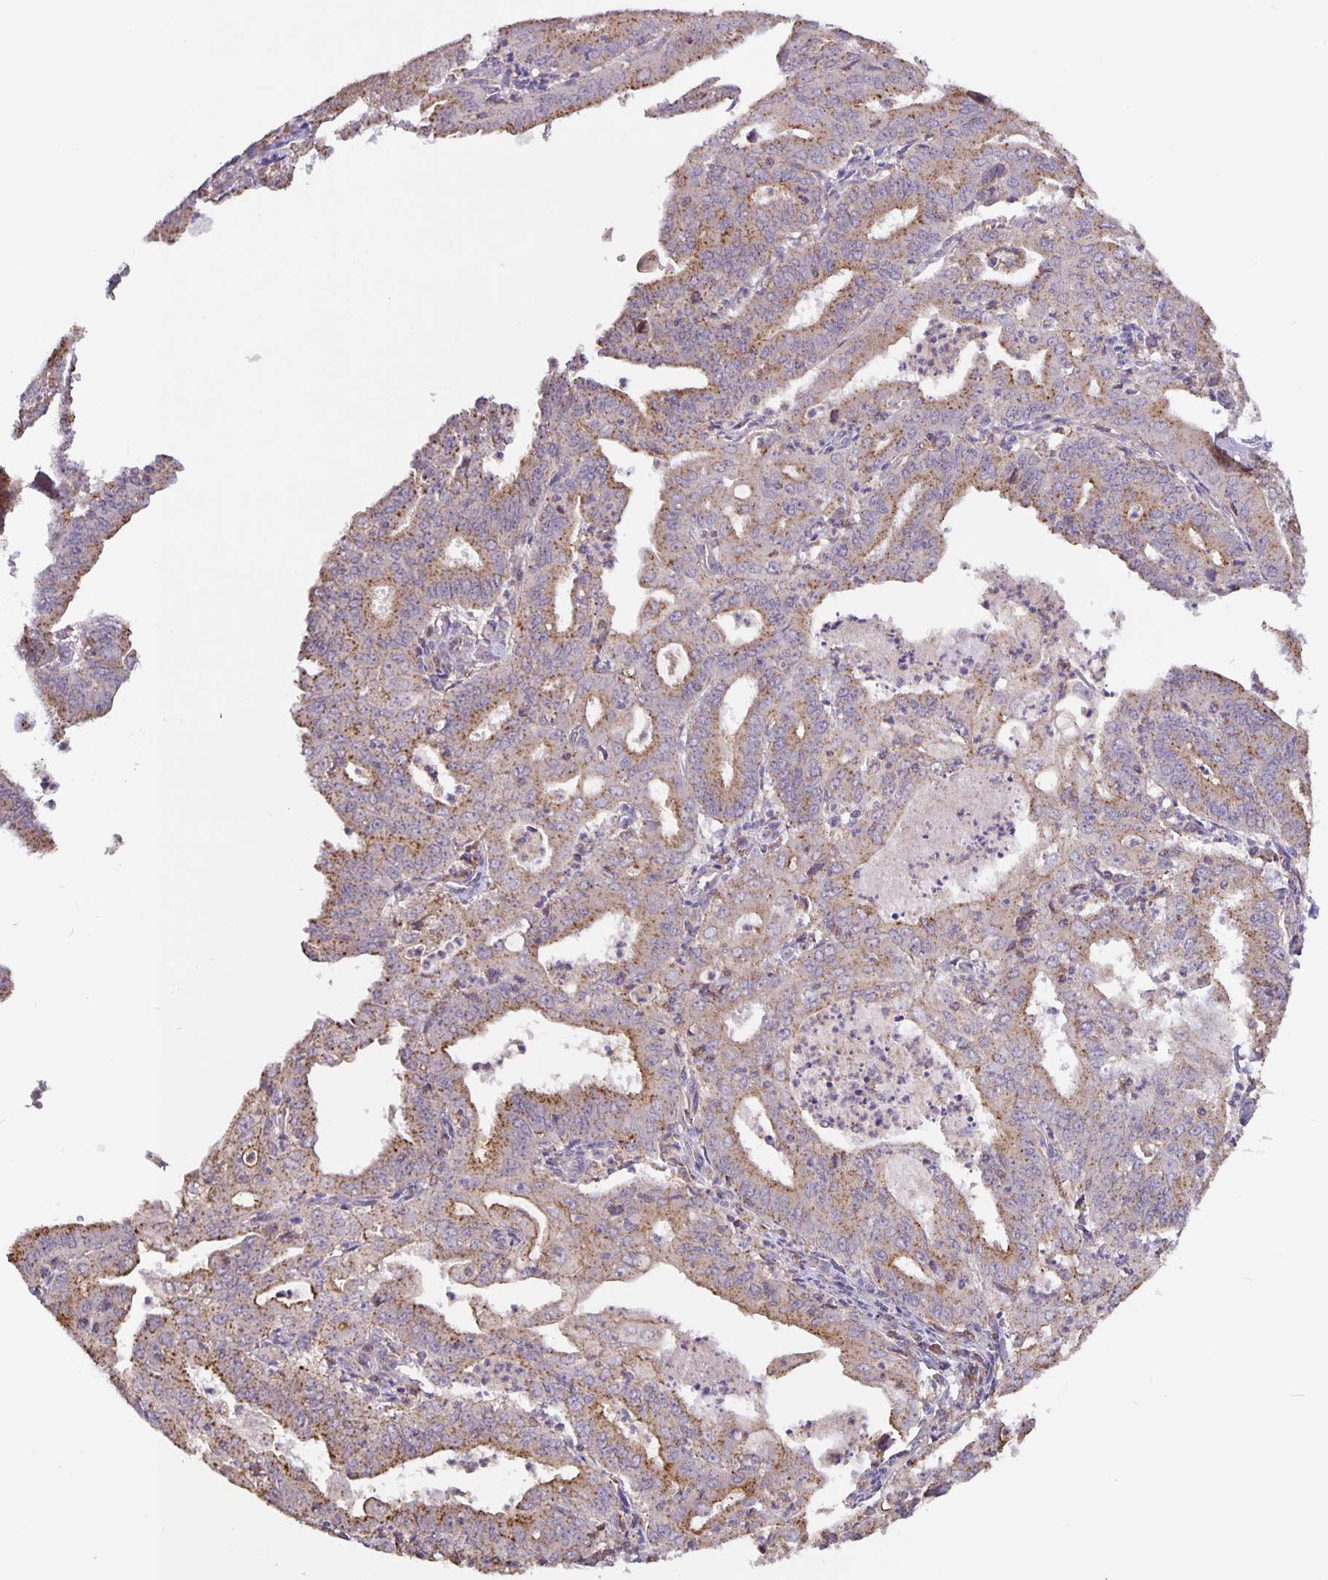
{"staining": {"intensity": "moderate", "quantity": "<25%", "location": "cytoplasmic/membranous"}, "tissue": "cervical cancer", "cell_type": "Tumor cells", "image_type": "cancer", "snomed": [{"axis": "morphology", "description": "Adenocarcinoma, NOS"}, {"axis": "topography", "description": "Cervix"}], "caption": "Human adenocarcinoma (cervical) stained with a protein marker reveals moderate staining in tumor cells.", "gene": "TMEM71", "patient": {"sex": "female", "age": 56}}